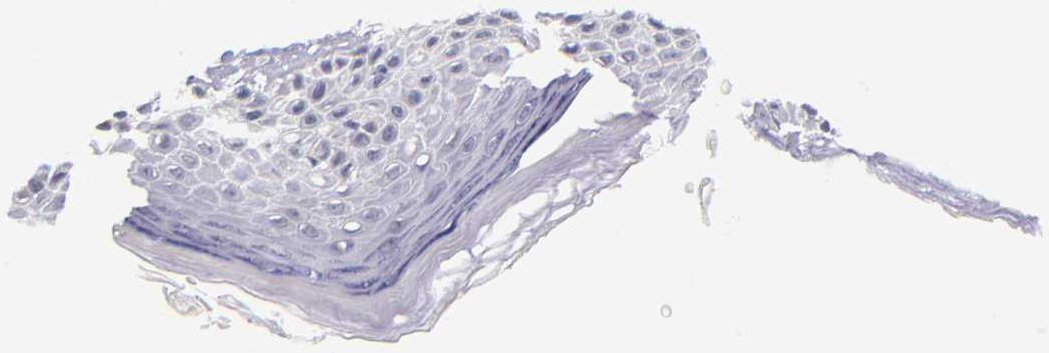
{"staining": {"intensity": "negative", "quantity": "none", "location": "none"}, "tissue": "skin", "cell_type": "Epidermal cells", "image_type": "normal", "snomed": [{"axis": "morphology", "description": "Normal tissue, NOS"}, {"axis": "topography", "description": "Vascular tissue"}, {"axis": "topography", "description": "Vulva"}, {"axis": "topography", "description": "Peripheral nerve tissue"}], "caption": "Photomicrograph shows no protein staining in epidermal cells of normal skin.", "gene": "SNRPB", "patient": {"sex": "female", "age": 86}}